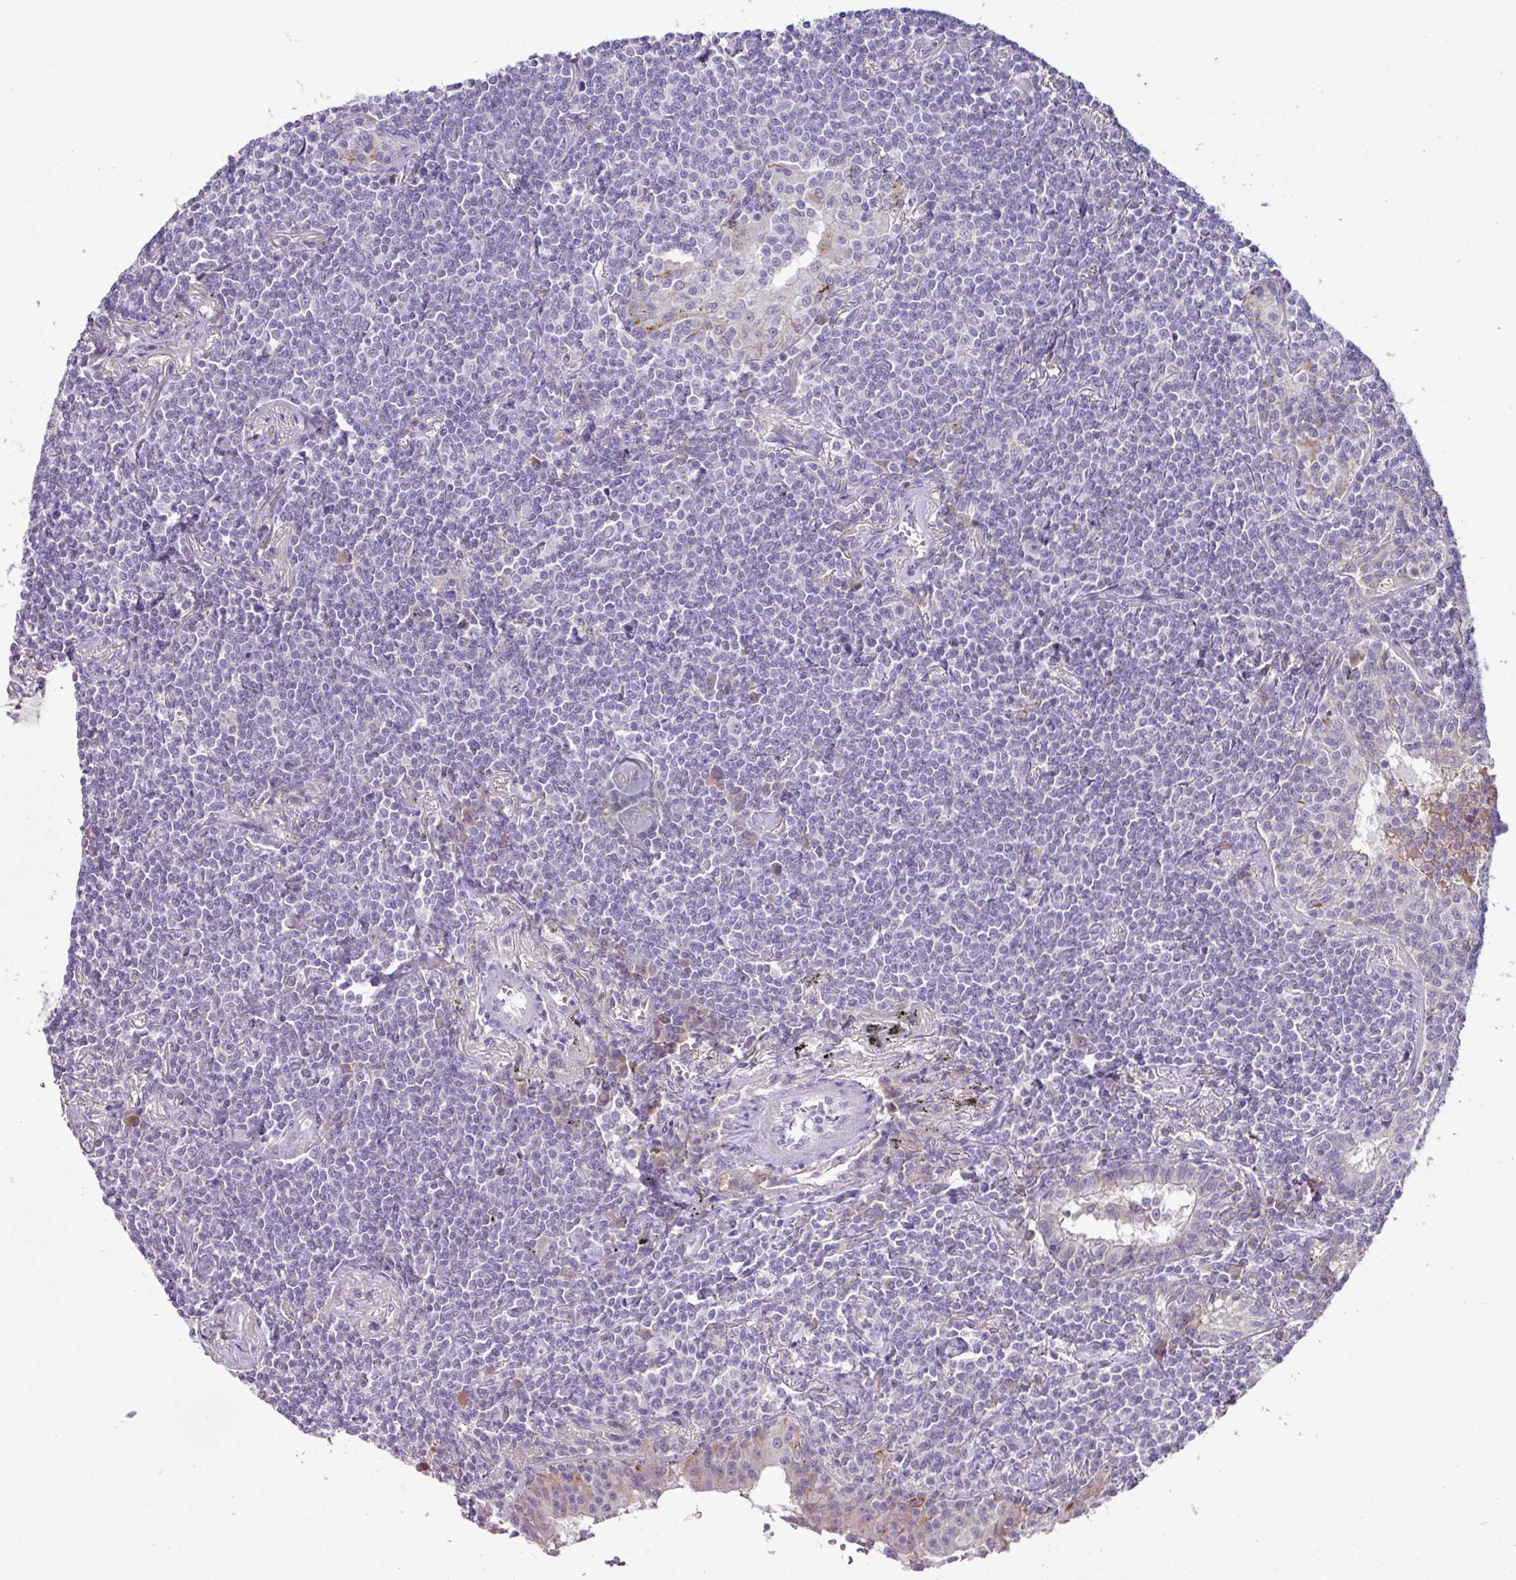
{"staining": {"intensity": "negative", "quantity": "none", "location": "none"}, "tissue": "lymphoma", "cell_type": "Tumor cells", "image_type": "cancer", "snomed": [{"axis": "morphology", "description": "Malignant lymphoma, non-Hodgkin's type, Low grade"}, {"axis": "topography", "description": "Lung"}], "caption": "DAB immunohistochemical staining of human malignant lymphoma, non-Hodgkin's type (low-grade) demonstrates no significant expression in tumor cells. Brightfield microscopy of immunohistochemistry (IHC) stained with DAB (3,3'-diaminobenzidine) (brown) and hematoxylin (blue), captured at high magnification.", "gene": "PLEKHH3", "patient": {"sex": "female", "age": 71}}